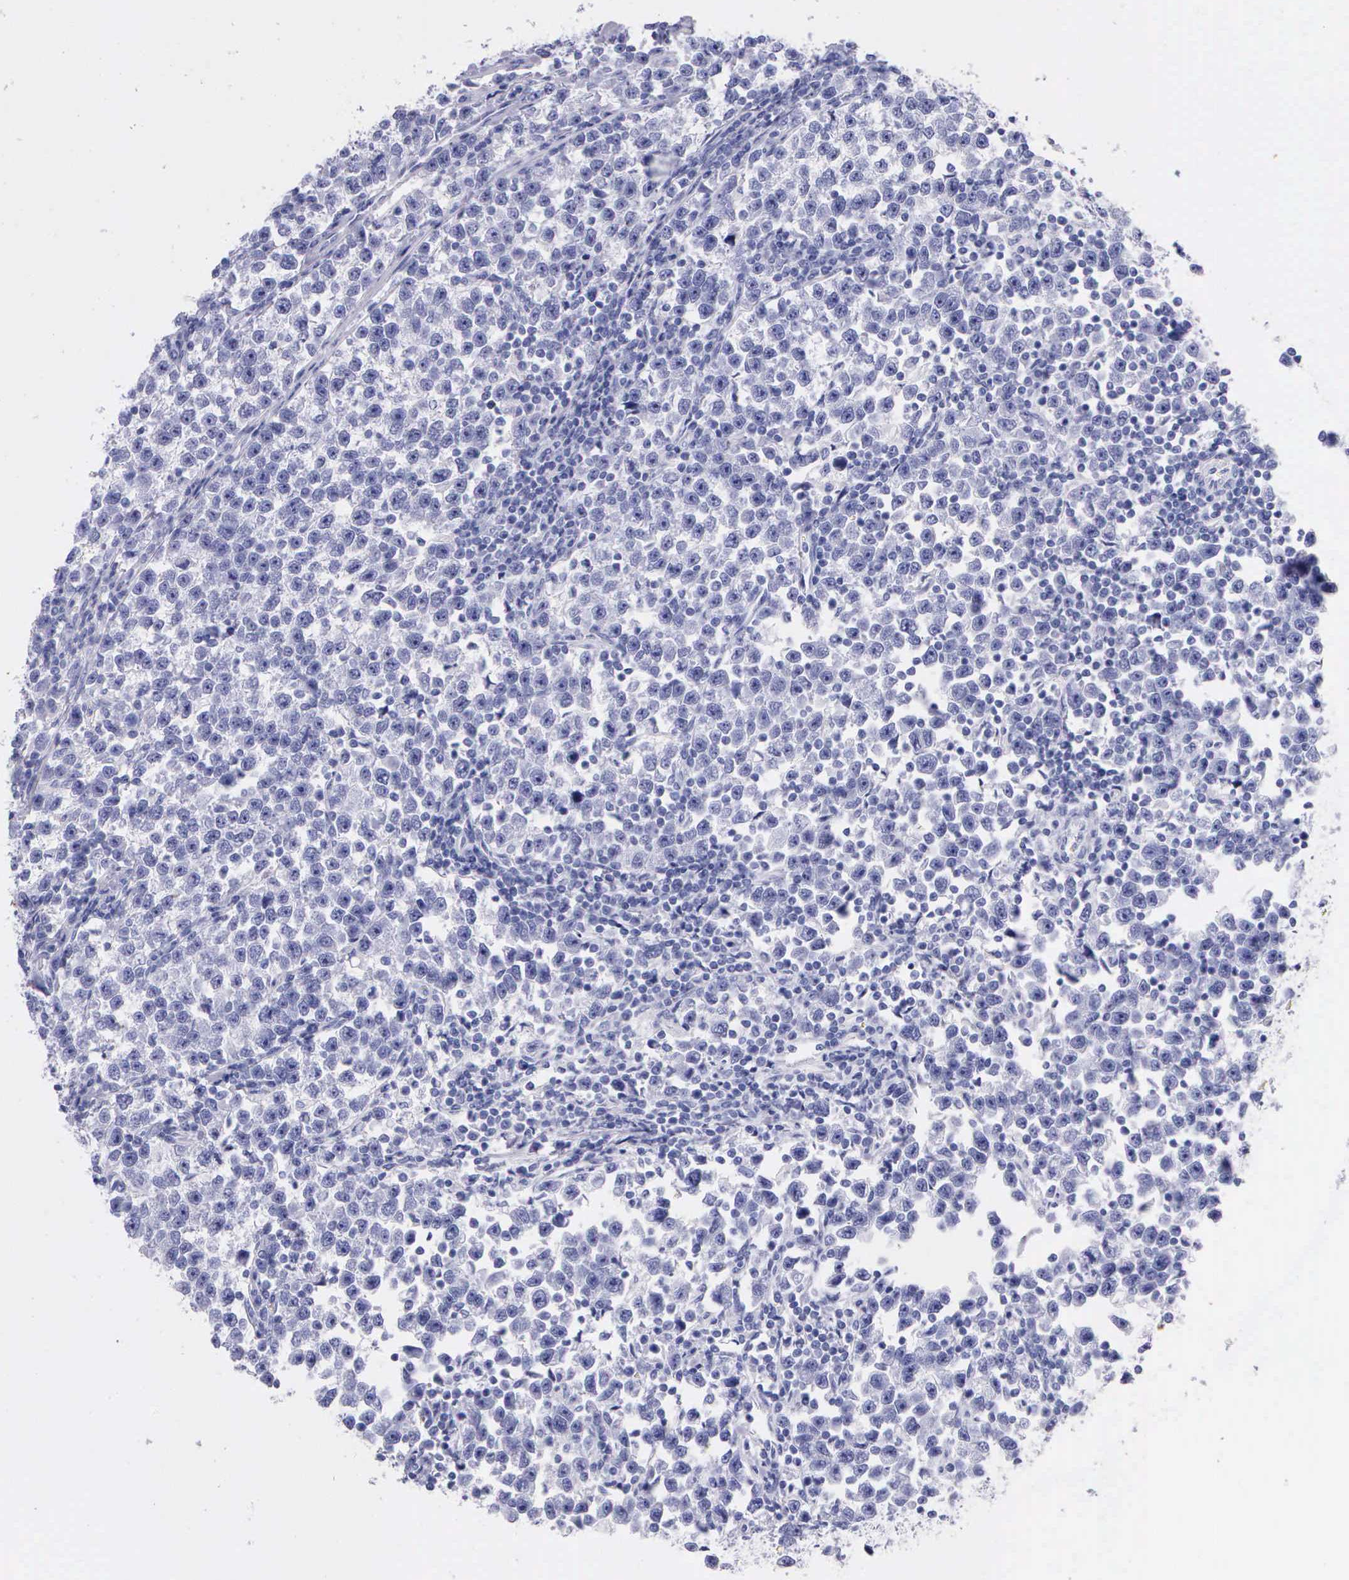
{"staining": {"intensity": "negative", "quantity": "none", "location": "none"}, "tissue": "testis cancer", "cell_type": "Tumor cells", "image_type": "cancer", "snomed": [{"axis": "morphology", "description": "Seminoma, NOS"}, {"axis": "topography", "description": "Testis"}], "caption": "Testis cancer stained for a protein using immunohistochemistry (IHC) demonstrates no expression tumor cells.", "gene": "KLK3", "patient": {"sex": "male", "age": 43}}